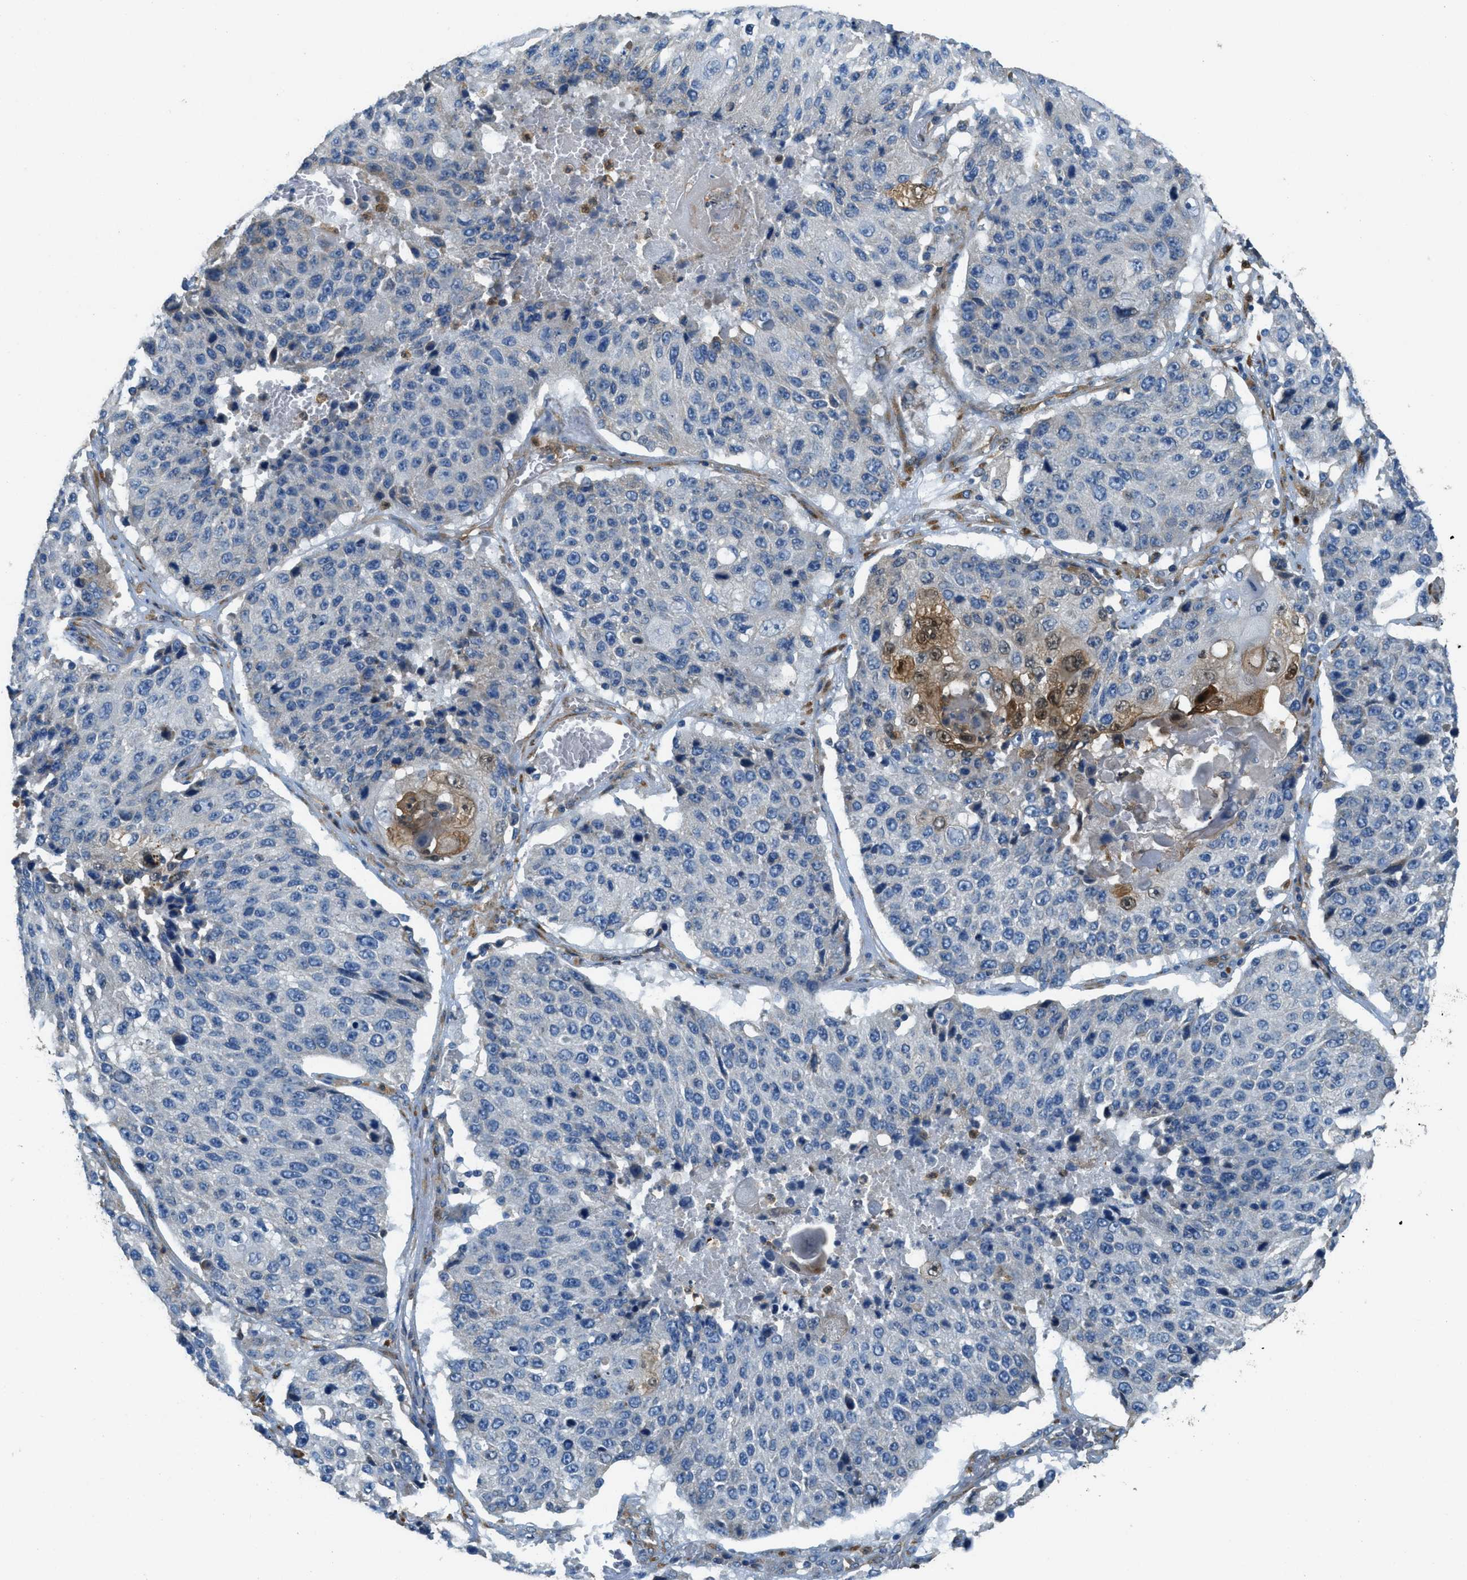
{"staining": {"intensity": "negative", "quantity": "none", "location": "none"}, "tissue": "lung cancer", "cell_type": "Tumor cells", "image_type": "cancer", "snomed": [{"axis": "morphology", "description": "Squamous cell carcinoma, NOS"}, {"axis": "topography", "description": "Lung"}], "caption": "Tumor cells are negative for brown protein staining in lung cancer.", "gene": "GIMAP8", "patient": {"sex": "male", "age": 61}}